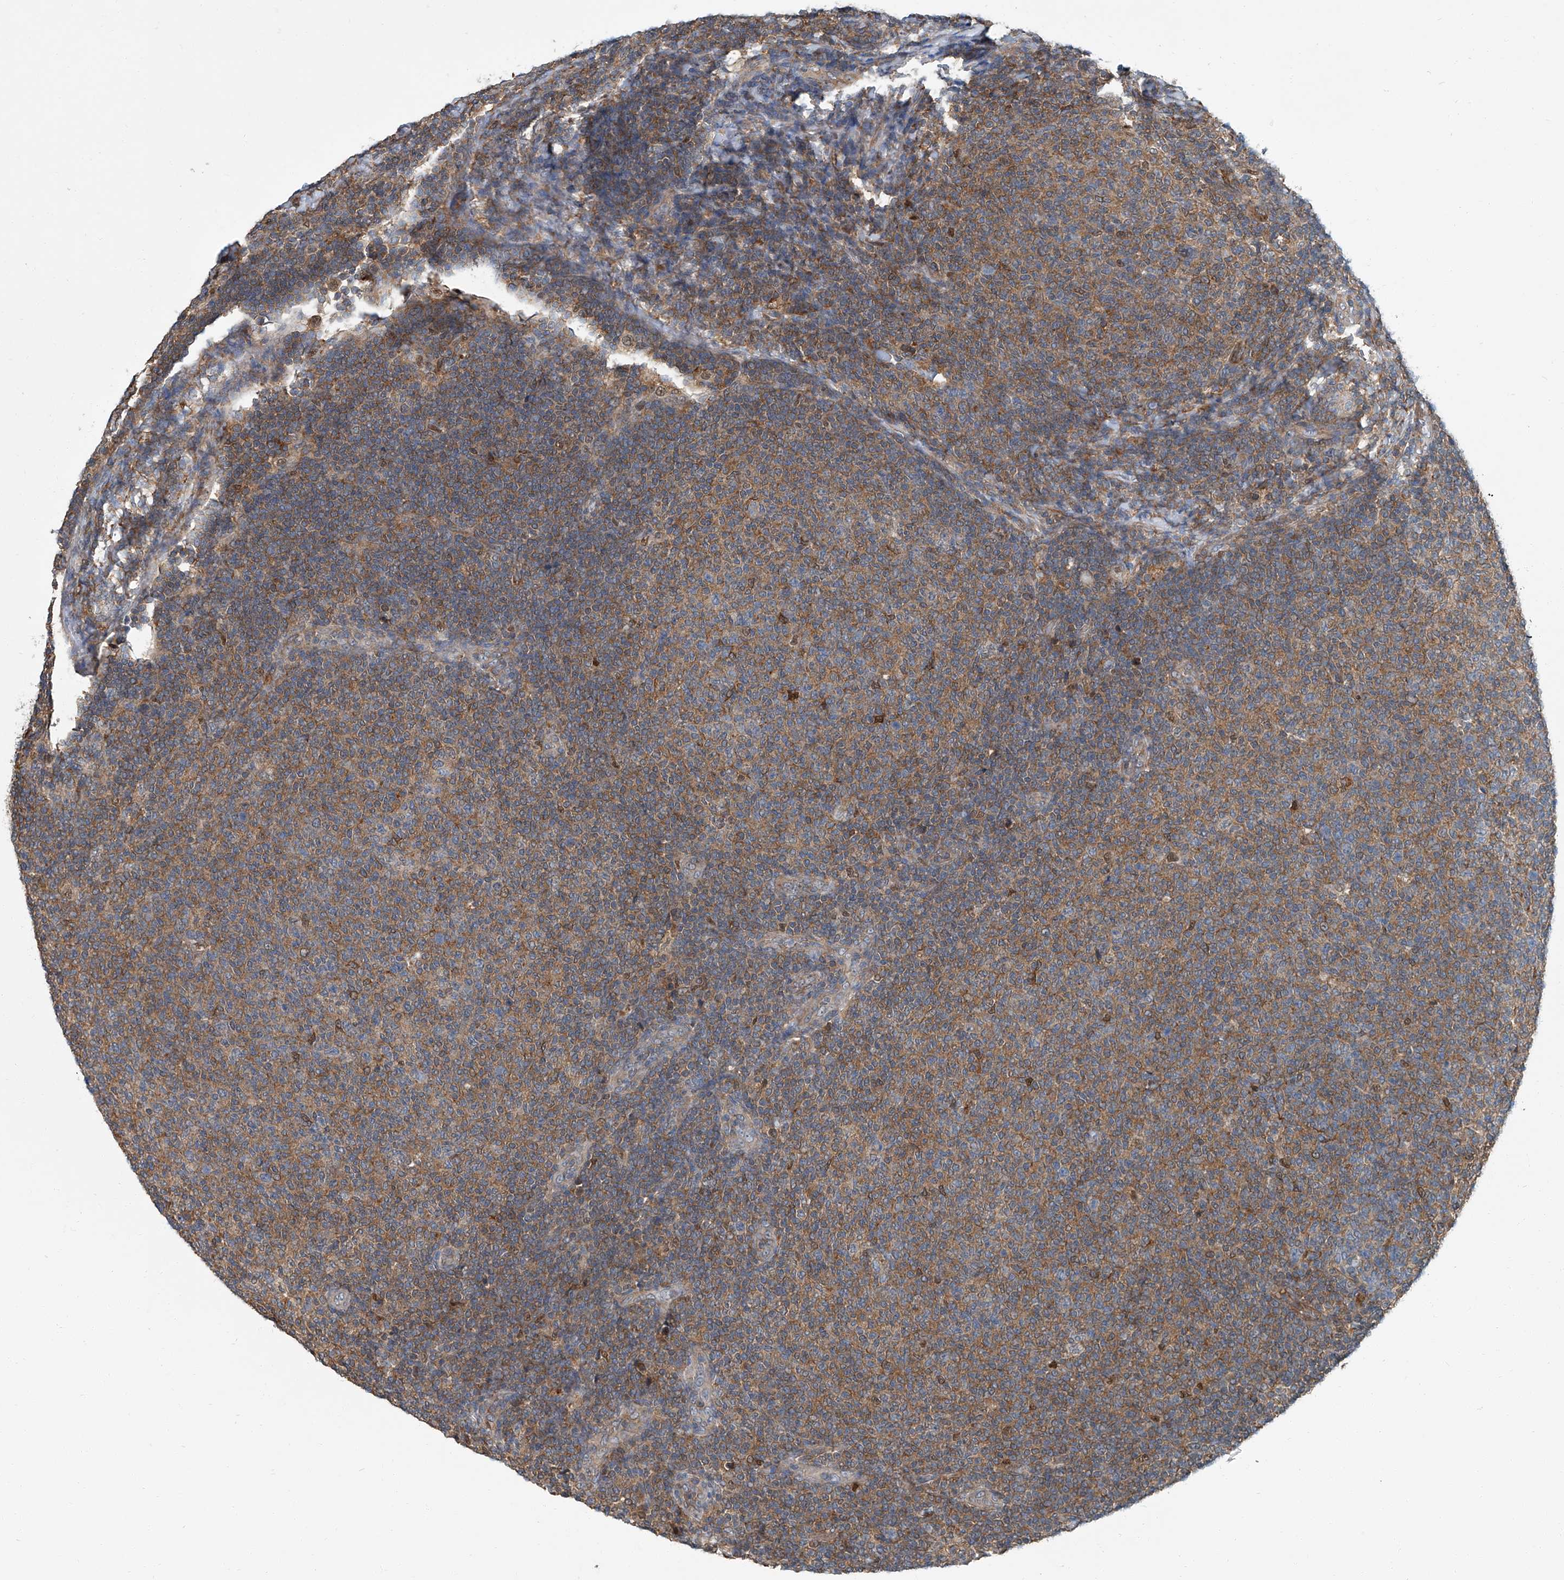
{"staining": {"intensity": "weak", "quantity": ">75%", "location": "cytoplasmic/membranous"}, "tissue": "lymphoma", "cell_type": "Tumor cells", "image_type": "cancer", "snomed": [{"axis": "morphology", "description": "Malignant lymphoma, non-Hodgkin's type, Low grade"}, {"axis": "topography", "description": "Lymph node"}], "caption": "This image displays immunohistochemistry (IHC) staining of malignant lymphoma, non-Hodgkin's type (low-grade), with low weak cytoplasmic/membranous positivity in approximately >75% of tumor cells.", "gene": "PSMB10", "patient": {"sex": "male", "age": 66}}